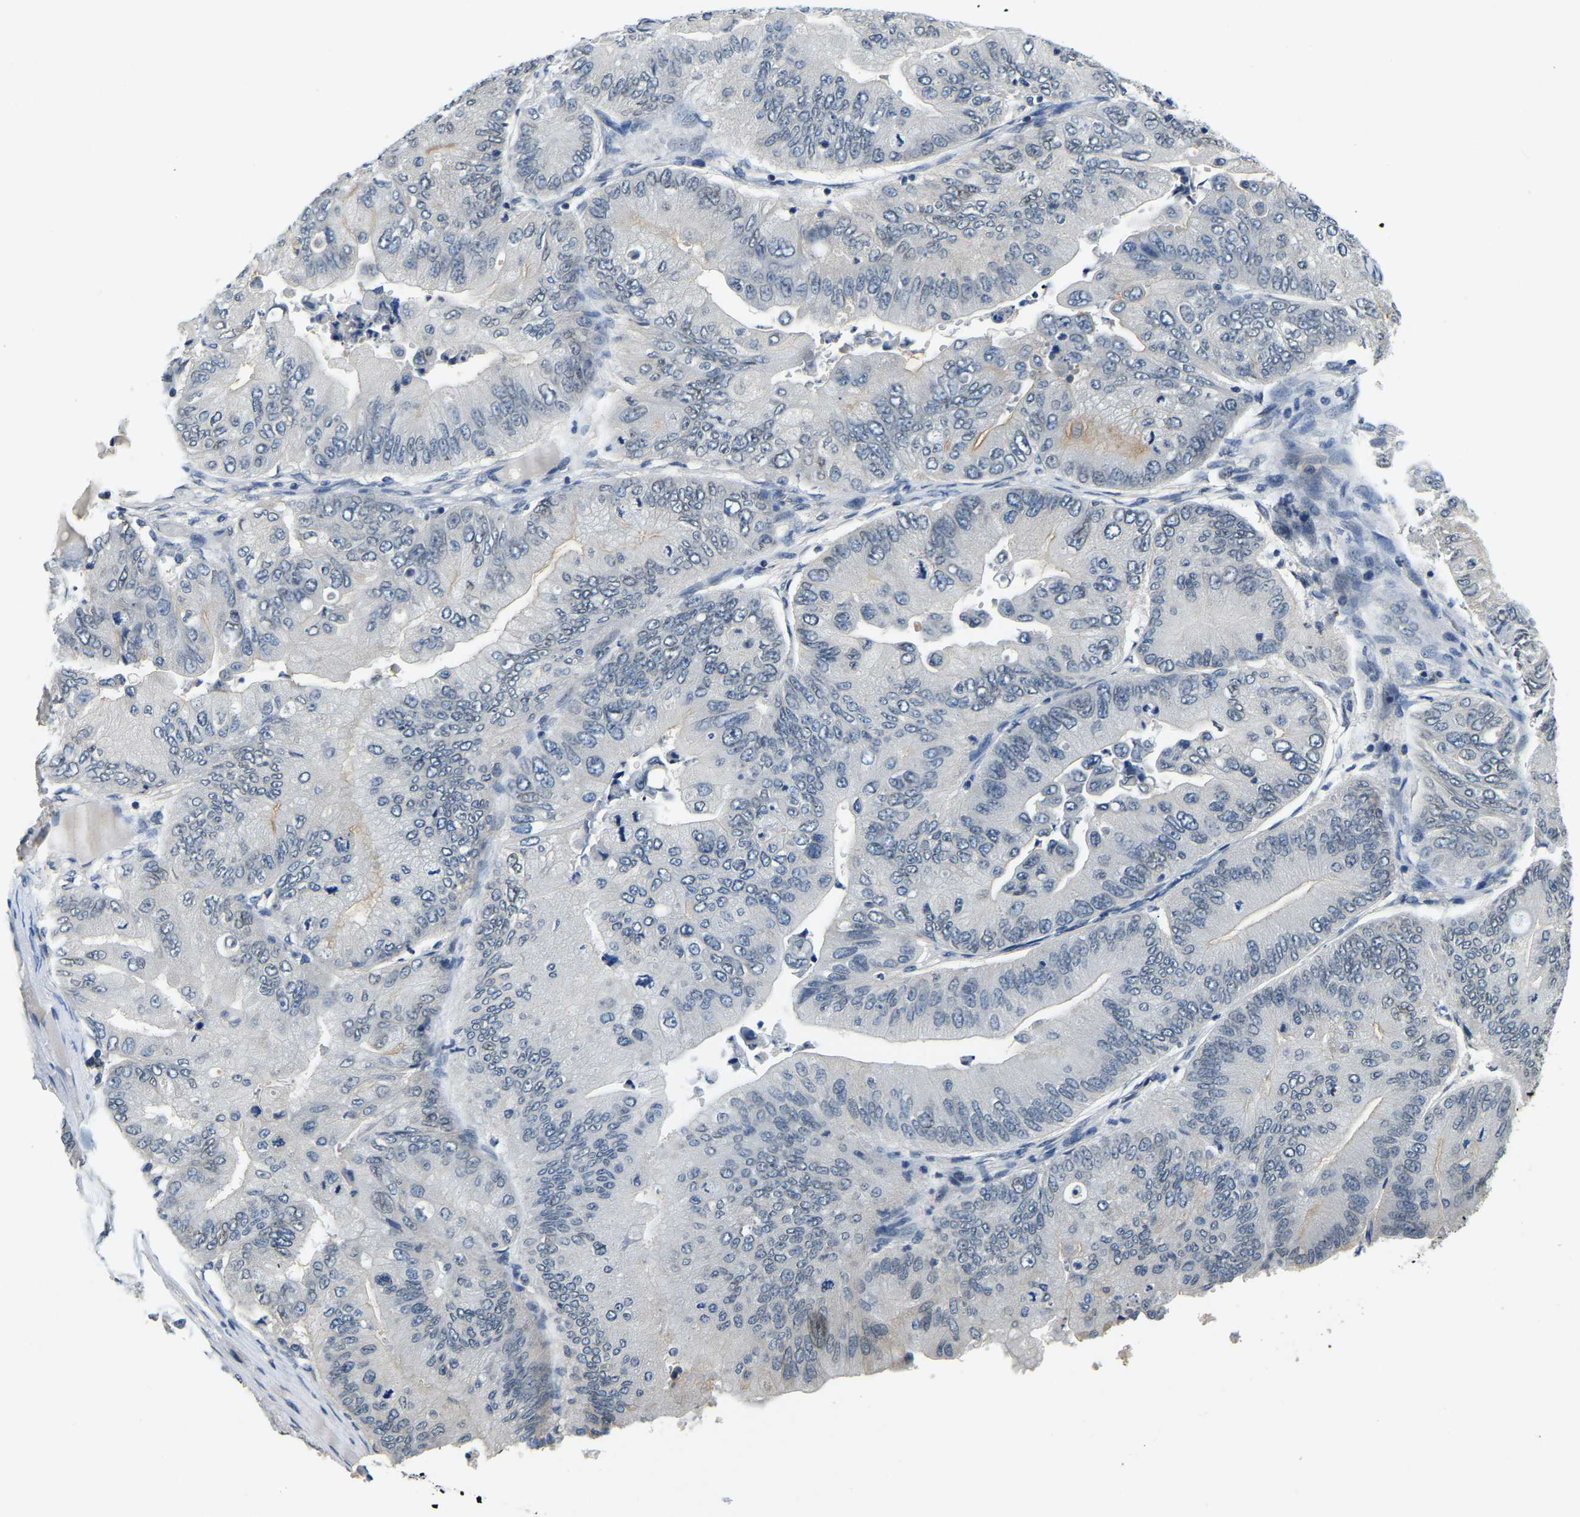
{"staining": {"intensity": "negative", "quantity": "none", "location": "none"}, "tissue": "ovarian cancer", "cell_type": "Tumor cells", "image_type": "cancer", "snomed": [{"axis": "morphology", "description": "Cystadenocarcinoma, mucinous, NOS"}, {"axis": "topography", "description": "Ovary"}], "caption": "A micrograph of human ovarian cancer (mucinous cystadenocarcinoma) is negative for staining in tumor cells.", "gene": "RANBP2", "patient": {"sex": "female", "age": 61}}